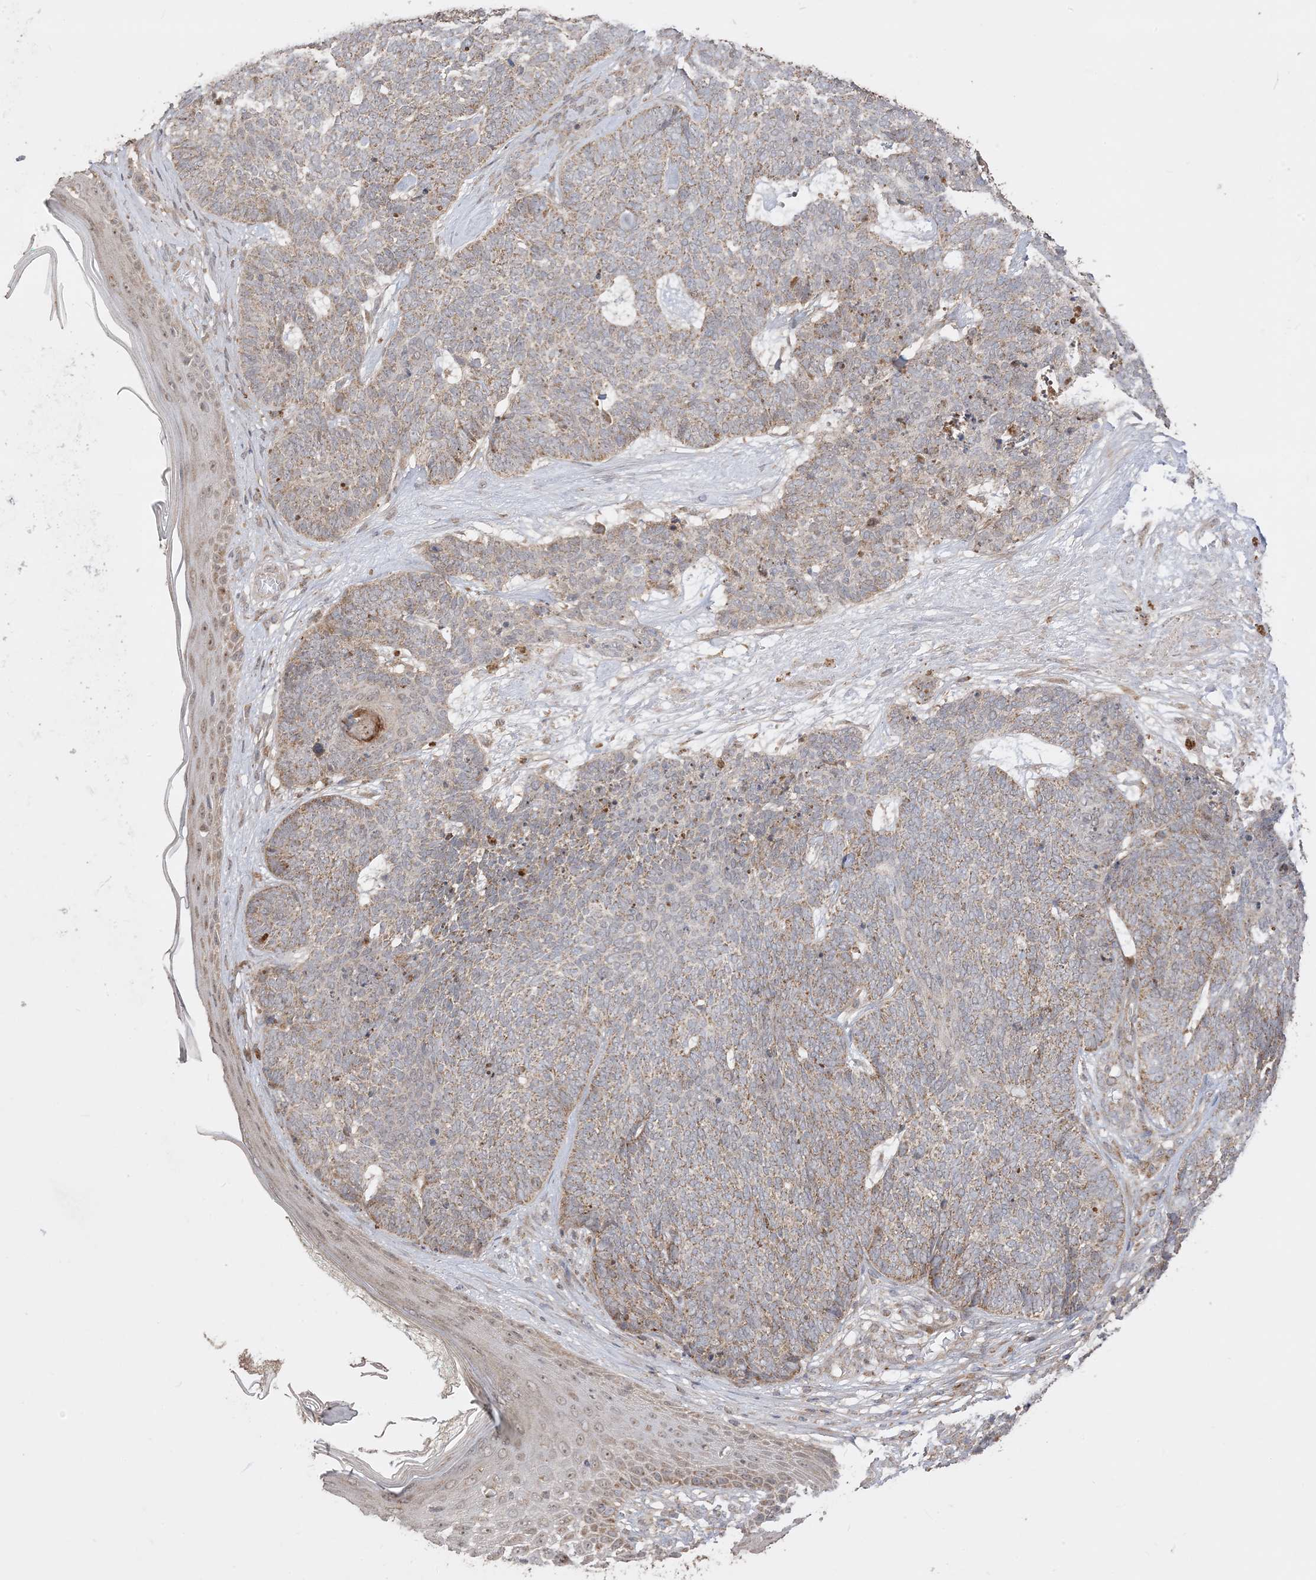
{"staining": {"intensity": "moderate", "quantity": ">75%", "location": "cytoplasmic/membranous"}, "tissue": "skin cancer", "cell_type": "Tumor cells", "image_type": "cancer", "snomed": [{"axis": "morphology", "description": "Basal cell carcinoma"}, {"axis": "topography", "description": "Skin"}], "caption": "Protein expression by immunohistochemistry exhibits moderate cytoplasmic/membranous staining in about >75% of tumor cells in basal cell carcinoma (skin).", "gene": "SIRT3", "patient": {"sex": "female", "age": 84}}